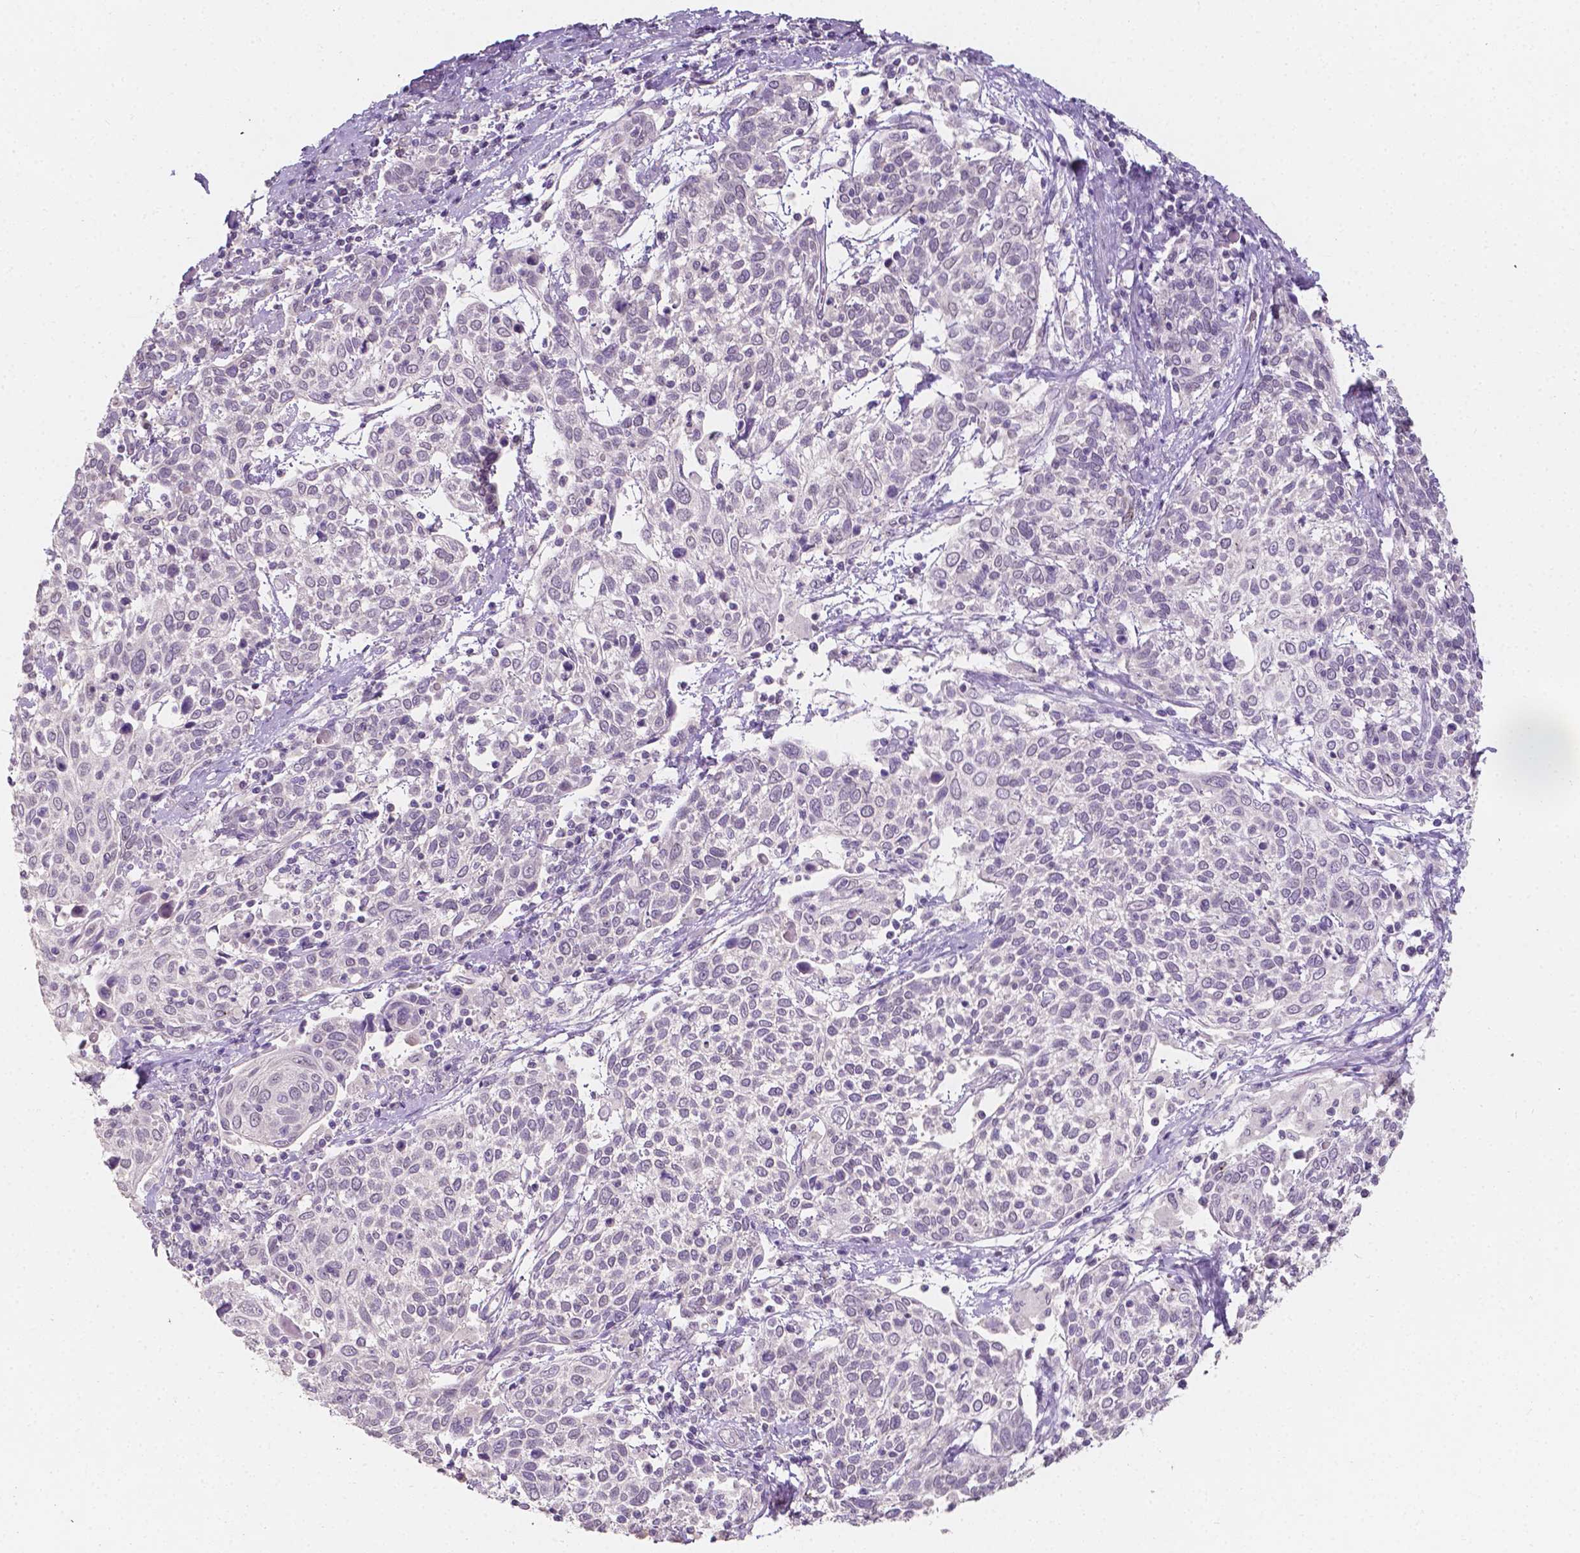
{"staining": {"intensity": "negative", "quantity": "none", "location": "none"}, "tissue": "cervical cancer", "cell_type": "Tumor cells", "image_type": "cancer", "snomed": [{"axis": "morphology", "description": "Squamous cell carcinoma, NOS"}, {"axis": "topography", "description": "Cervix"}], "caption": "The image demonstrates no staining of tumor cells in cervical squamous cell carcinoma.", "gene": "TAL1", "patient": {"sex": "female", "age": 61}}